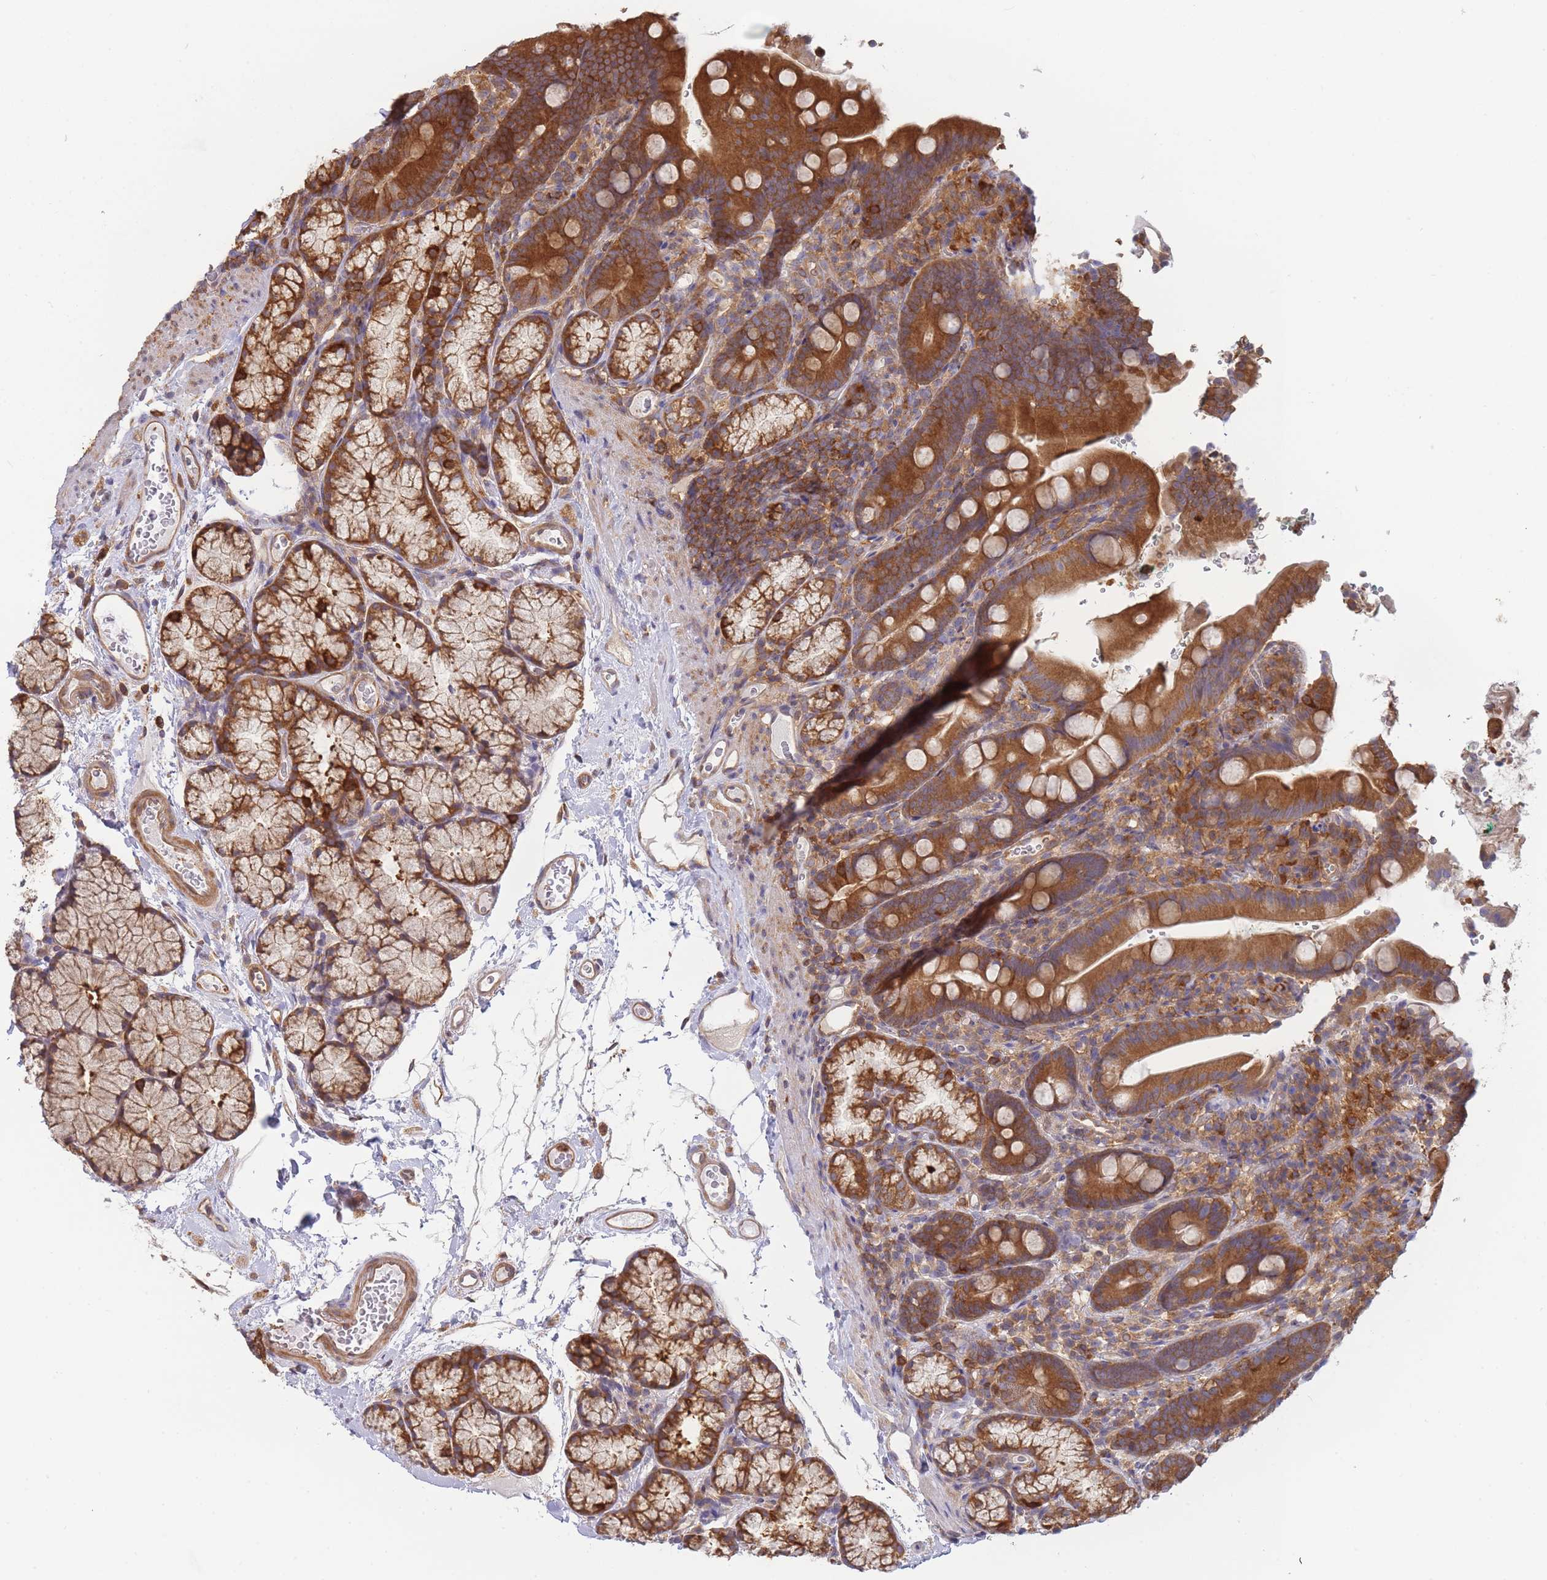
{"staining": {"intensity": "strong", "quantity": ">75%", "location": "cytoplasmic/membranous"}, "tissue": "duodenum", "cell_type": "Glandular cells", "image_type": "normal", "snomed": [{"axis": "morphology", "description": "Normal tissue, NOS"}, {"axis": "topography", "description": "Duodenum"}], "caption": "DAB immunohistochemical staining of normal duodenum exhibits strong cytoplasmic/membranous protein expression in approximately >75% of glandular cells.", "gene": "SLC4A9", "patient": {"sex": "female", "age": 67}}